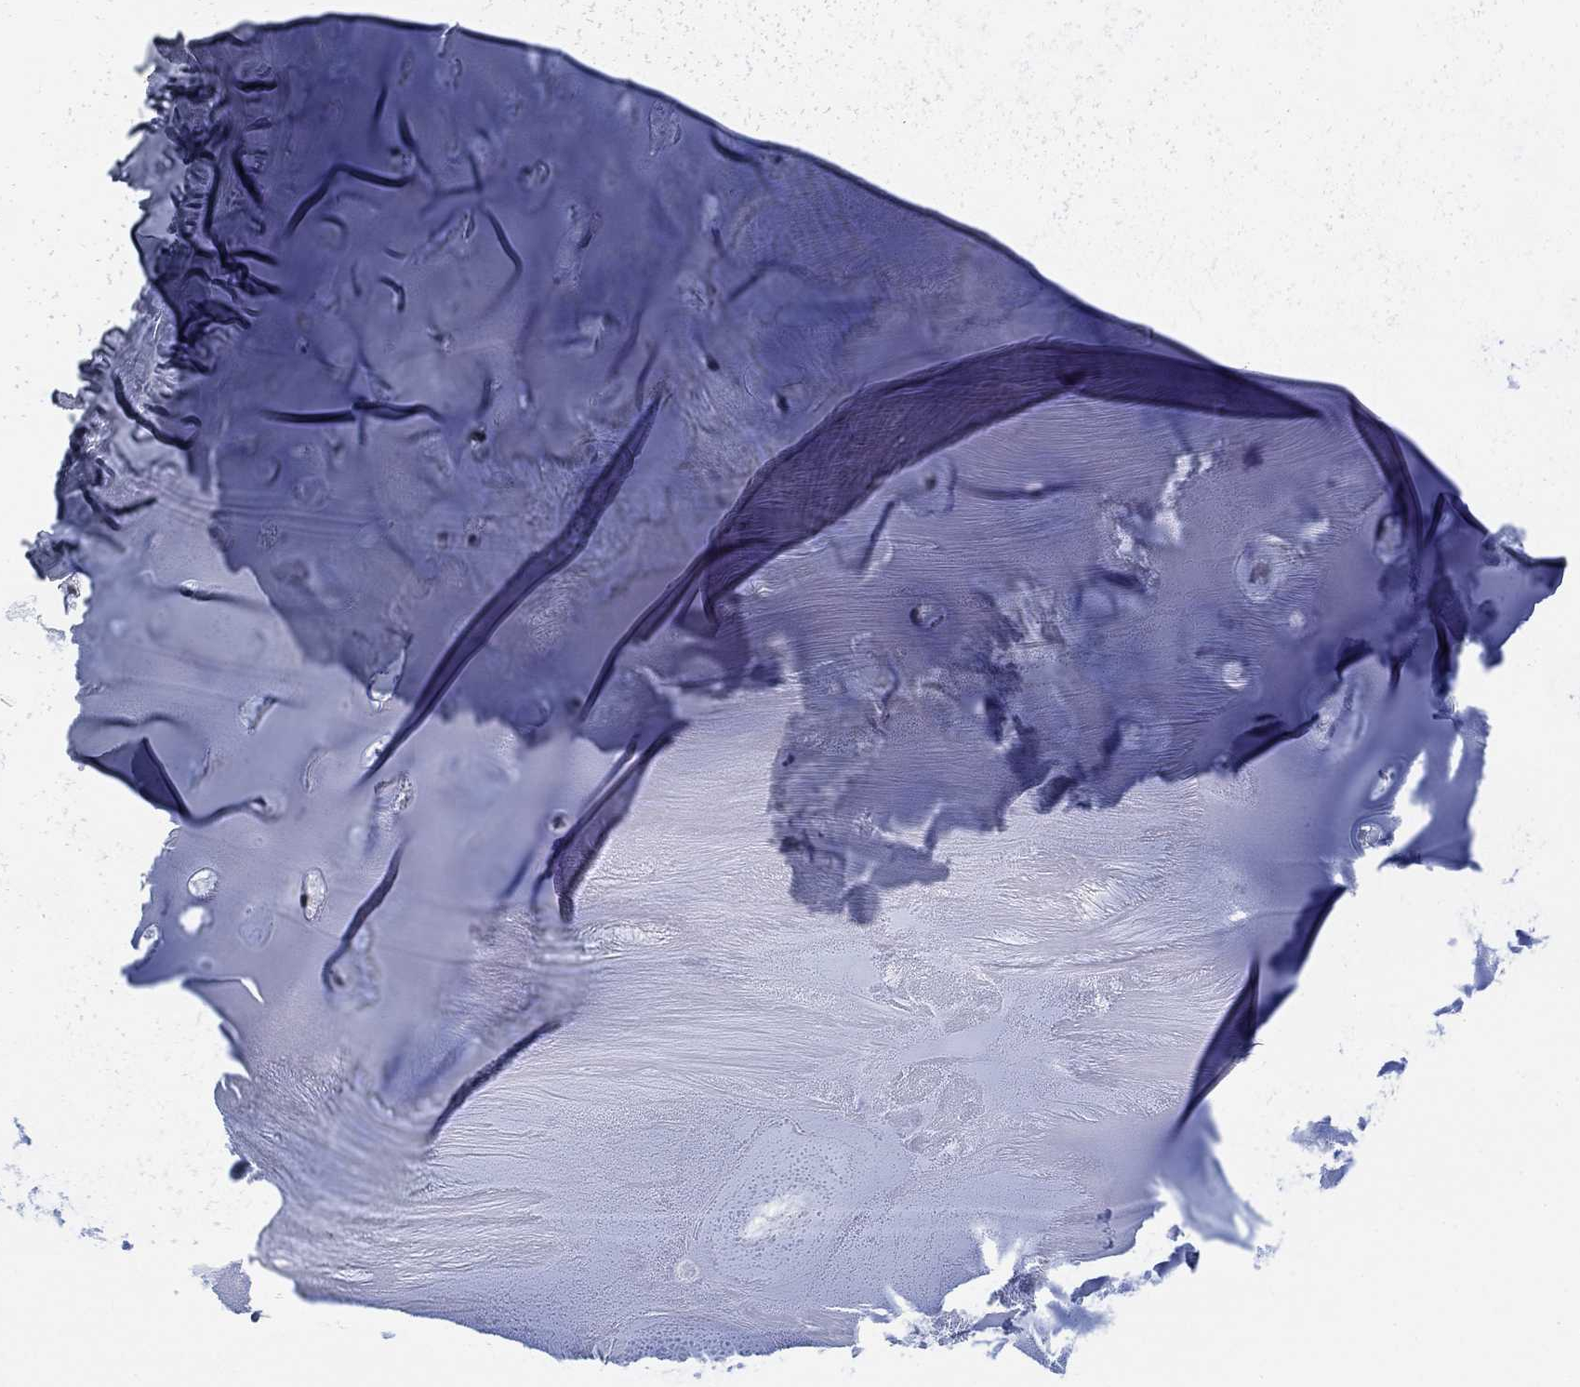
{"staining": {"intensity": "negative", "quantity": "none", "location": "none"}, "tissue": "soft tissue", "cell_type": "Chondrocytes", "image_type": "normal", "snomed": [{"axis": "morphology", "description": "Normal tissue, NOS"}, {"axis": "morphology", "description": "Squamous cell carcinoma, NOS"}, {"axis": "topography", "description": "Cartilage tissue"}, {"axis": "topography", "description": "Lung"}], "caption": "The photomicrograph exhibits no staining of chondrocytes in benign soft tissue. (Brightfield microscopy of DAB immunohistochemistry at high magnification).", "gene": "KCNH8", "patient": {"sex": "male", "age": 66}}